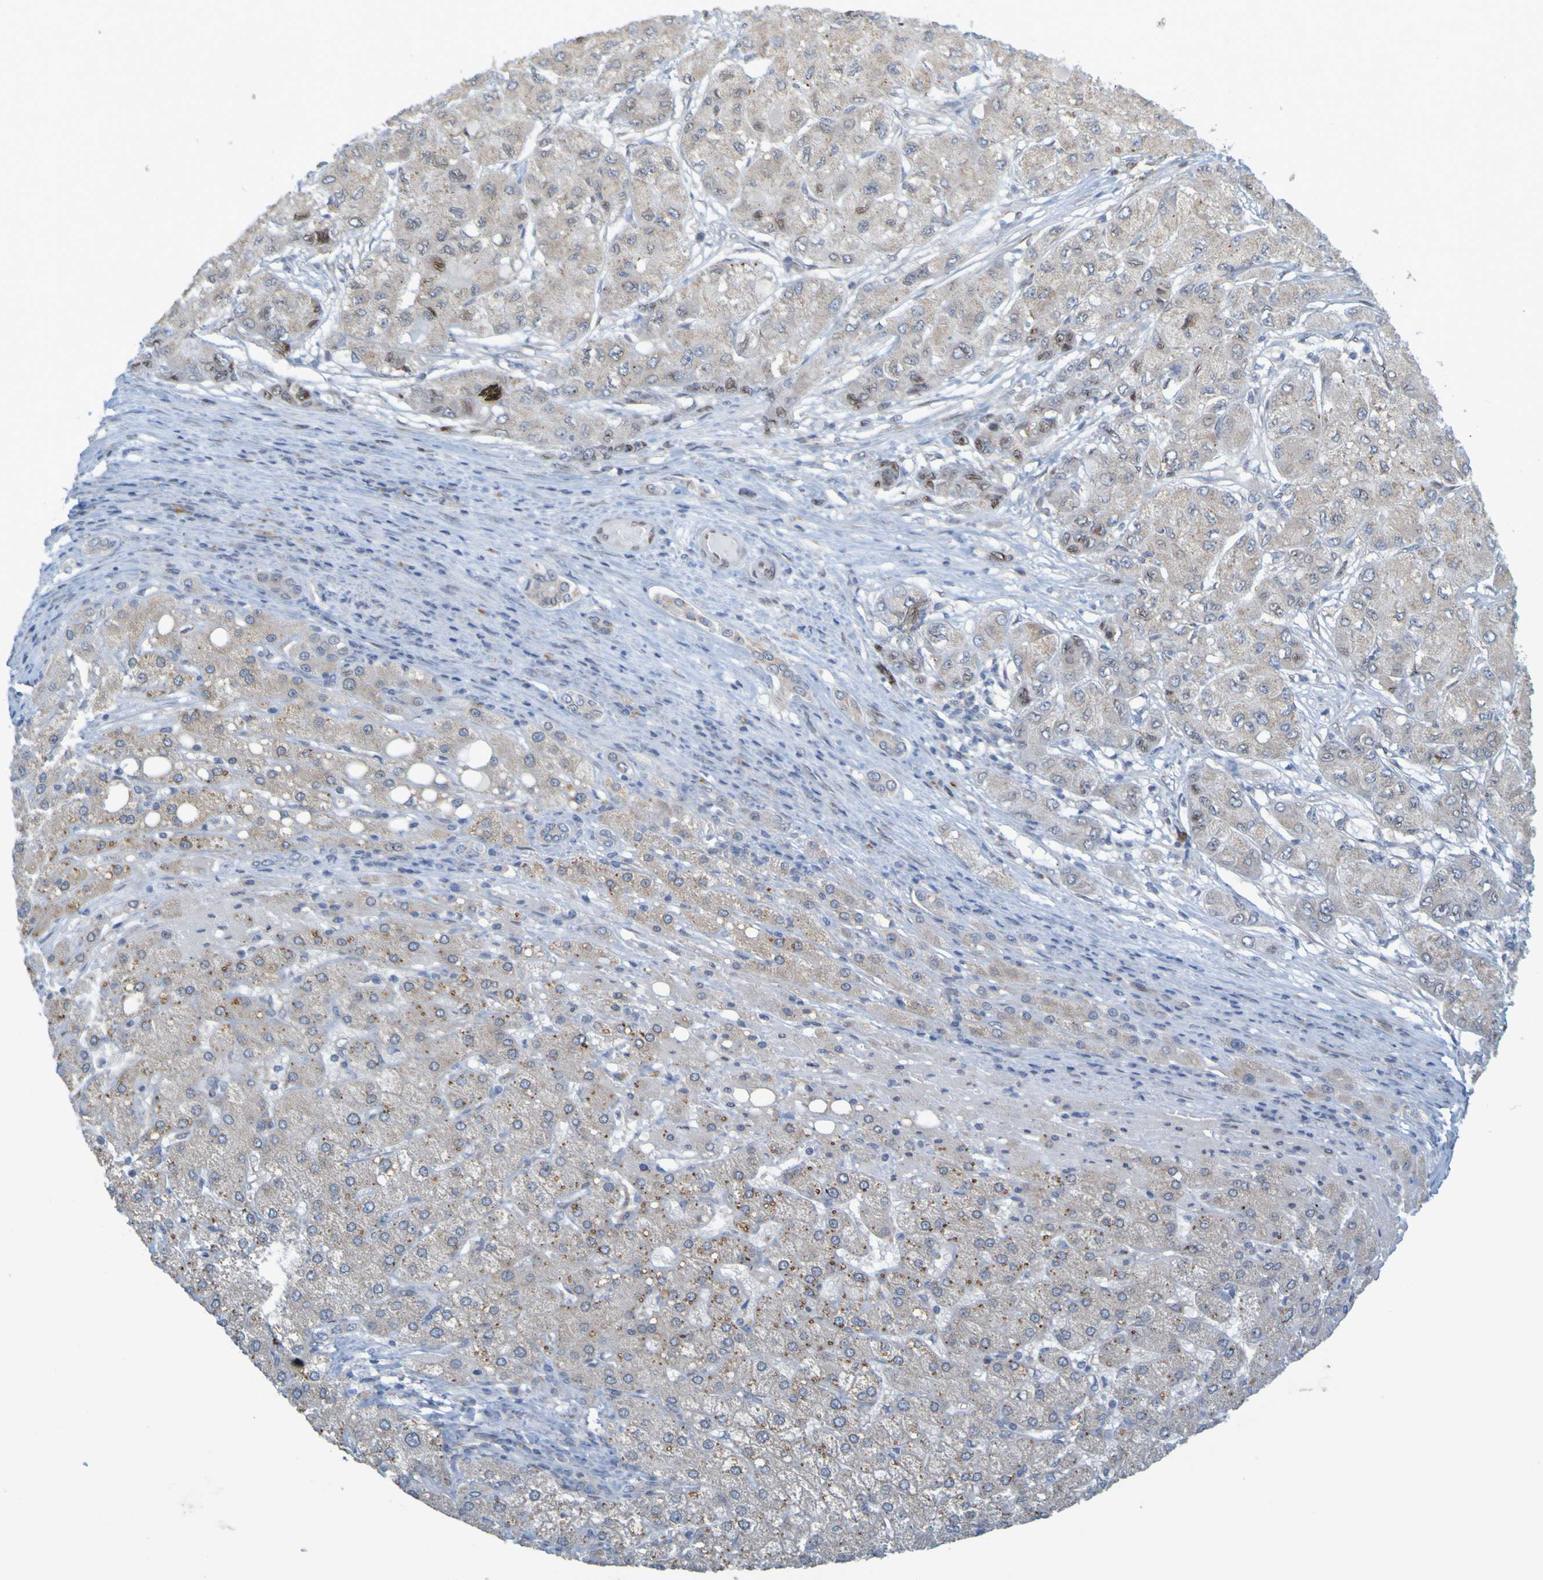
{"staining": {"intensity": "weak", "quantity": ">75%", "location": "cytoplasmic/membranous"}, "tissue": "liver cancer", "cell_type": "Tumor cells", "image_type": "cancer", "snomed": [{"axis": "morphology", "description": "Carcinoma, Hepatocellular, NOS"}, {"axis": "topography", "description": "Liver"}], "caption": "Immunohistochemistry of hepatocellular carcinoma (liver) displays low levels of weak cytoplasmic/membranous expression in approximately >75% of tumor cells.", "gene": "MAG", "patient": {"sex": "male", "age": 80}}